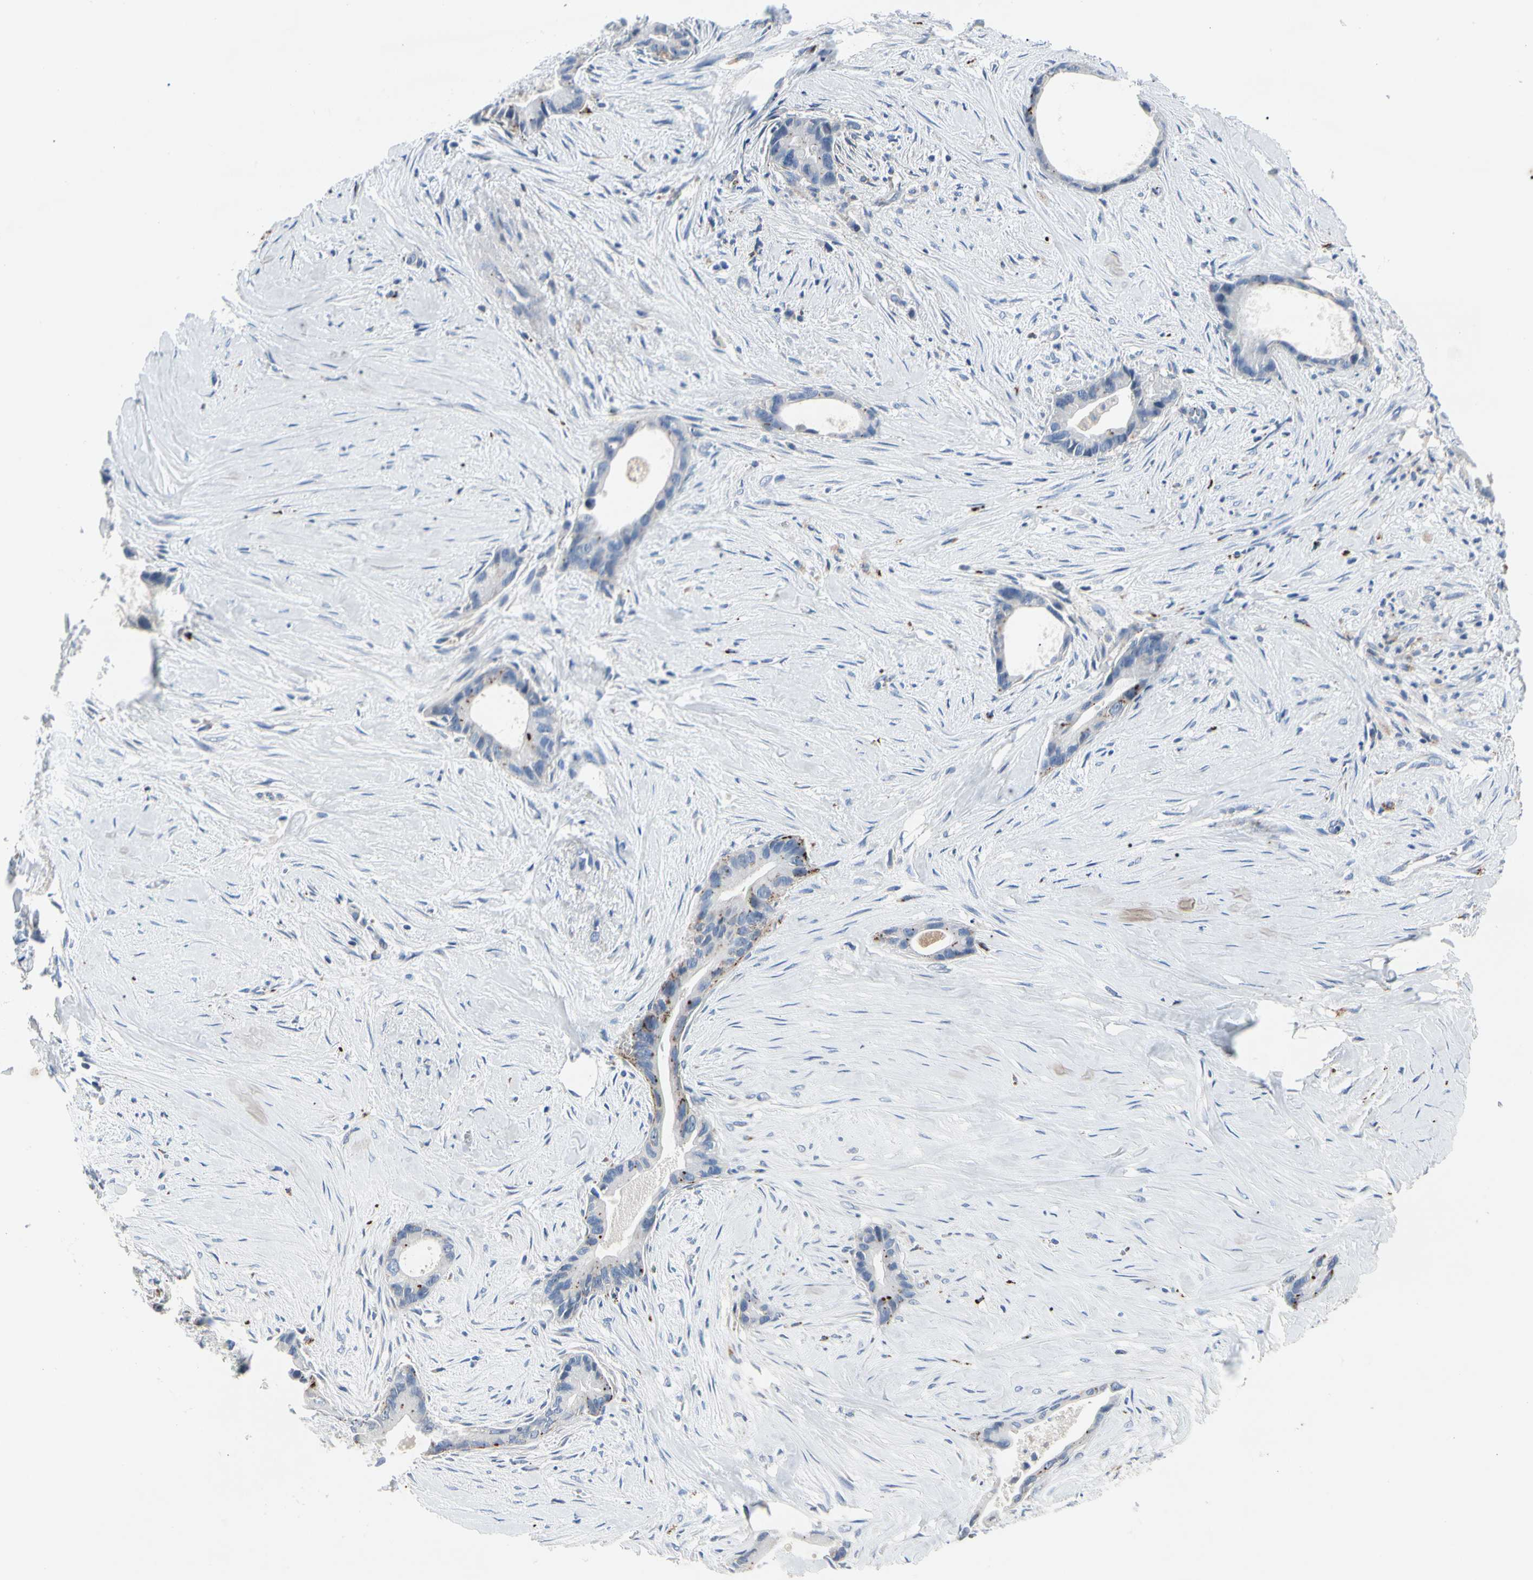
{"staining": {"intensity": "moderate", "quantity": "<25%", "location": "cytoplasmic/membranous"}, "tissue": "liver cancer", "cell_type": "Tumor cells", "image_type": "cancer", "snomed": [{"axis": "morphology", "description": "Cholangiocarcinoma"}, {"axis": "topography", "description": "Liver"}], "caption": "Immunohistochemical staining of liver cancer (cholangiocarcinoma) shows low levels of moderate cytoplasmic/membranous protein positivity in approximately <25% of tumor cells.", "gene": "RETSAT", "patient": {"sex": "female", "age": 55}}